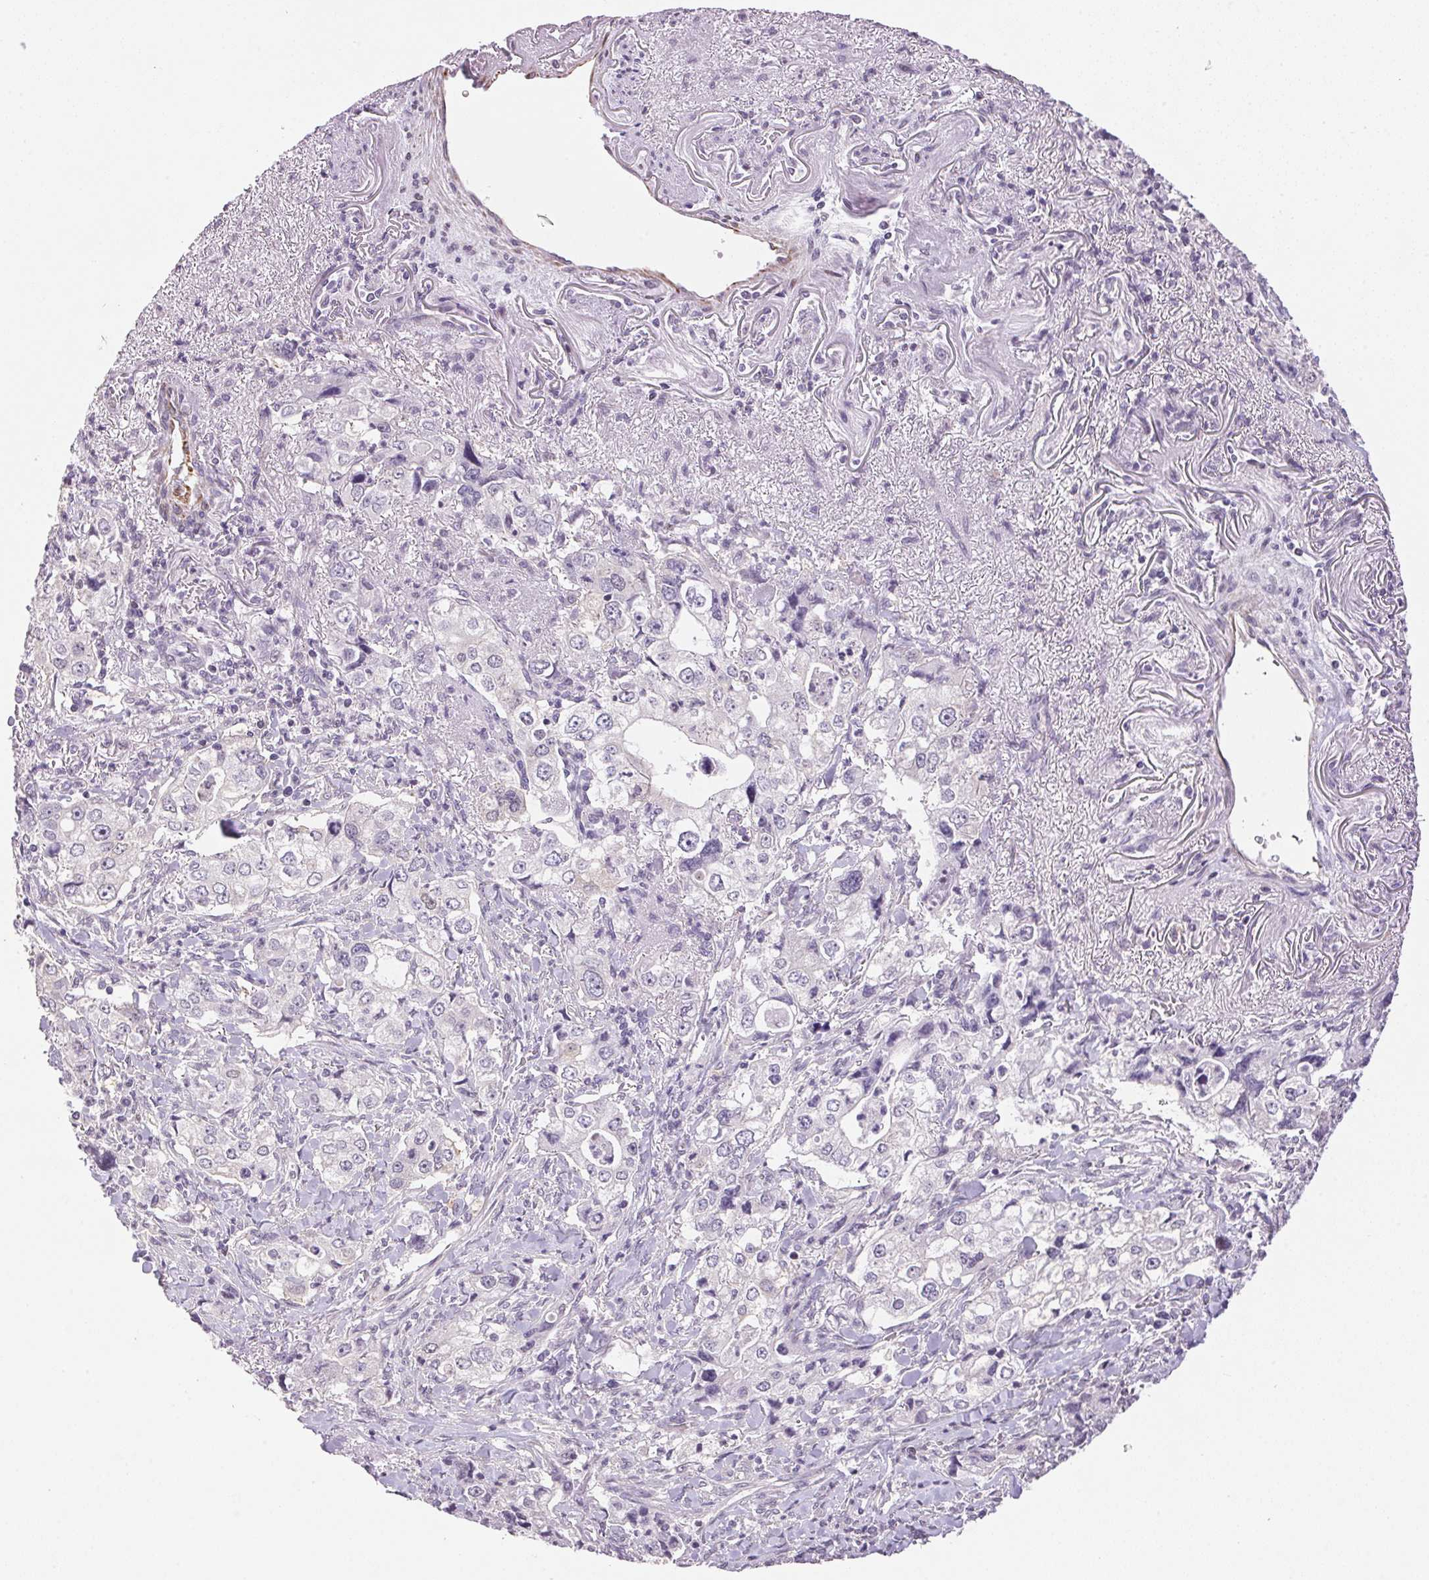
{"staining": {"intensity": "negative", "quantity": "none", "location": "none"}, "tissue": "stomach cancer", "cell_type": "Tumor cells", "image_type": "cancer", "snomed": [{"axis": "morphology", "description": "Adenocarcinoma, NOS"}, {"axis": "topography", "description": "Stomach, upper"}], "caption": "Immunohistochemical staining of human adenocarcinoma (stomach) displays no significant positivity in tumor cells. The staining is performed using DAB brown chromogen with nuclei counter-stained in using hematoxylin.", "gene": "GYG2", "patient": {"sex": "male", "age": 75}}